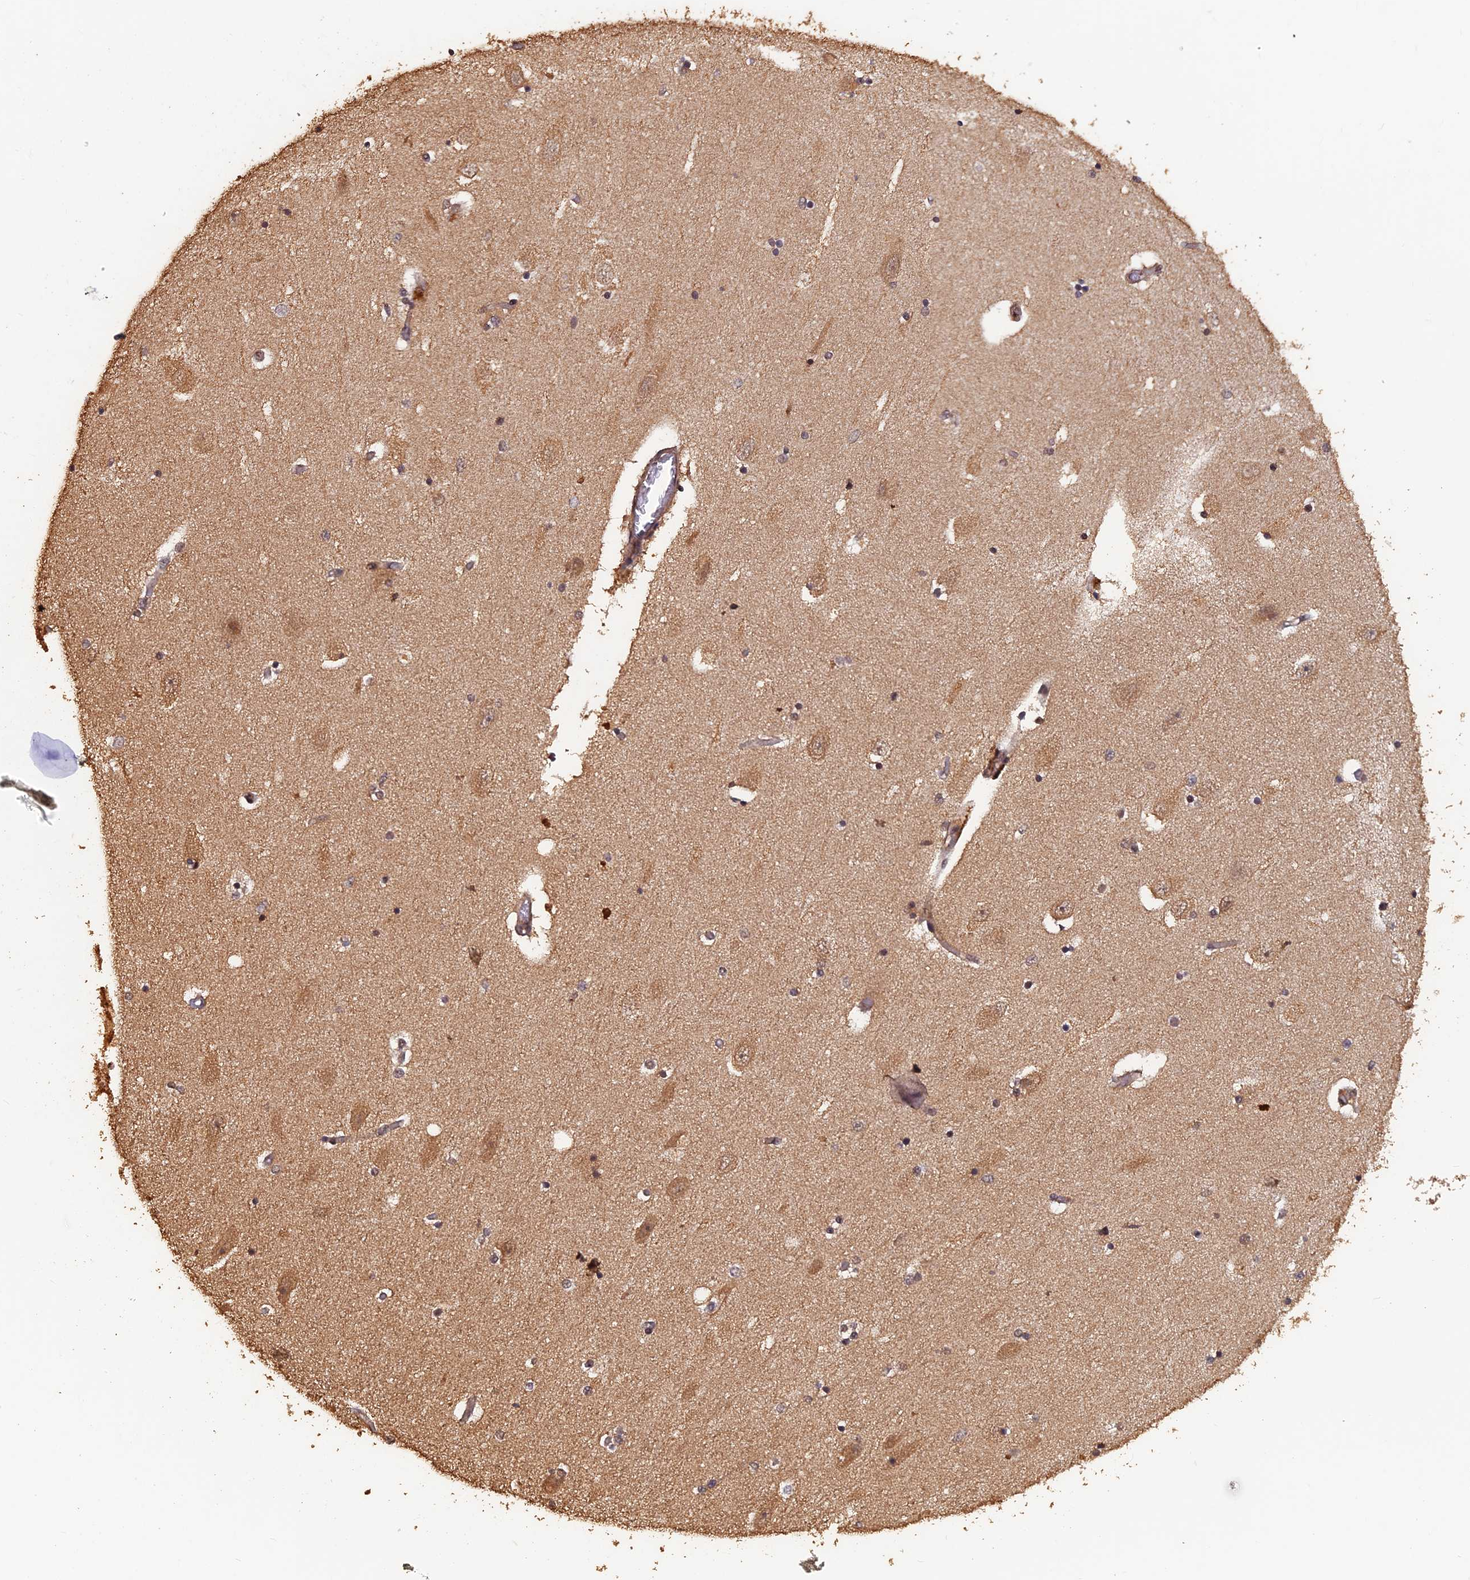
{"staining": {"intensity": "moderate", "quantity": "<25%", "location": "cytoplasmic/membranous"}, "tissue": "hippocampus", "cell_type": "Glial cells", "image_type": "normal", "snomed": [{"axis": "morphology", "description": "Normal tissue, NOS"}, {"axis": "topography", "description": "Hippocampus"}], "caption": "The immunohistochemical stain shows moderate cytoplasmic/membranous expression in glial cells of normal hippocampus.", "gene": "FAM53C", "patient": {"sex": "female", "age": 54}}